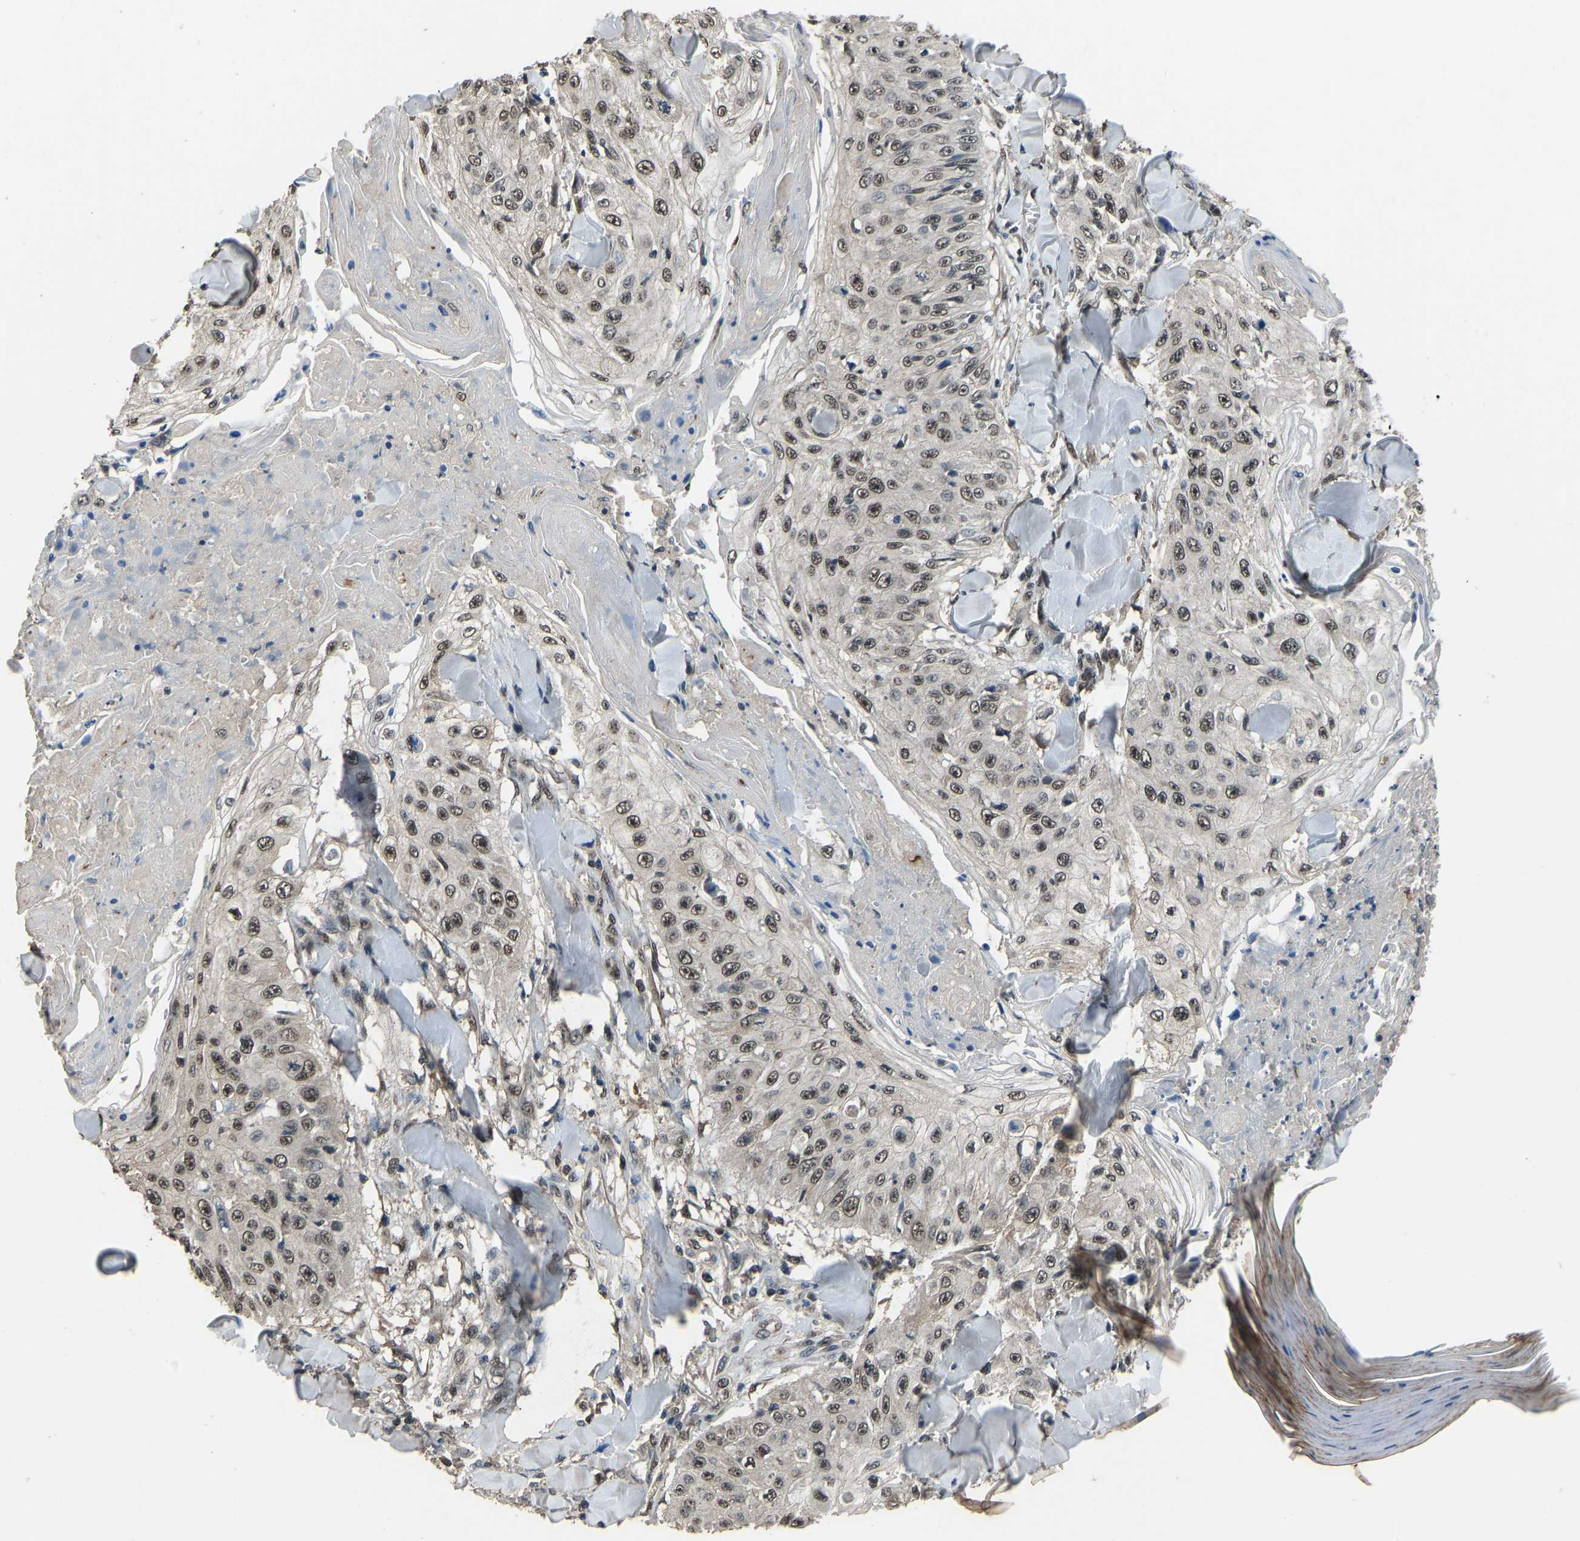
{"staining": {"intensity": "moderate", "quantity": ">75%", "location": "nuclear"}, "tissue": "skin cancer", "cell_type": "Tumor cells", "image_type": "cancer", "snomed": [{"axis": "morphology", "description": "Squamous cell carcinoma, NOS"}, {"axis": "topography", "description": "Skin"}], "caption": "A medium amount of moderate nuclear positivity is present in about >75% of tumor cells in skin squamous cell carcinoma tissue.", "gene": "TOX4", "patient": {"sex": "male", "age": 86}}